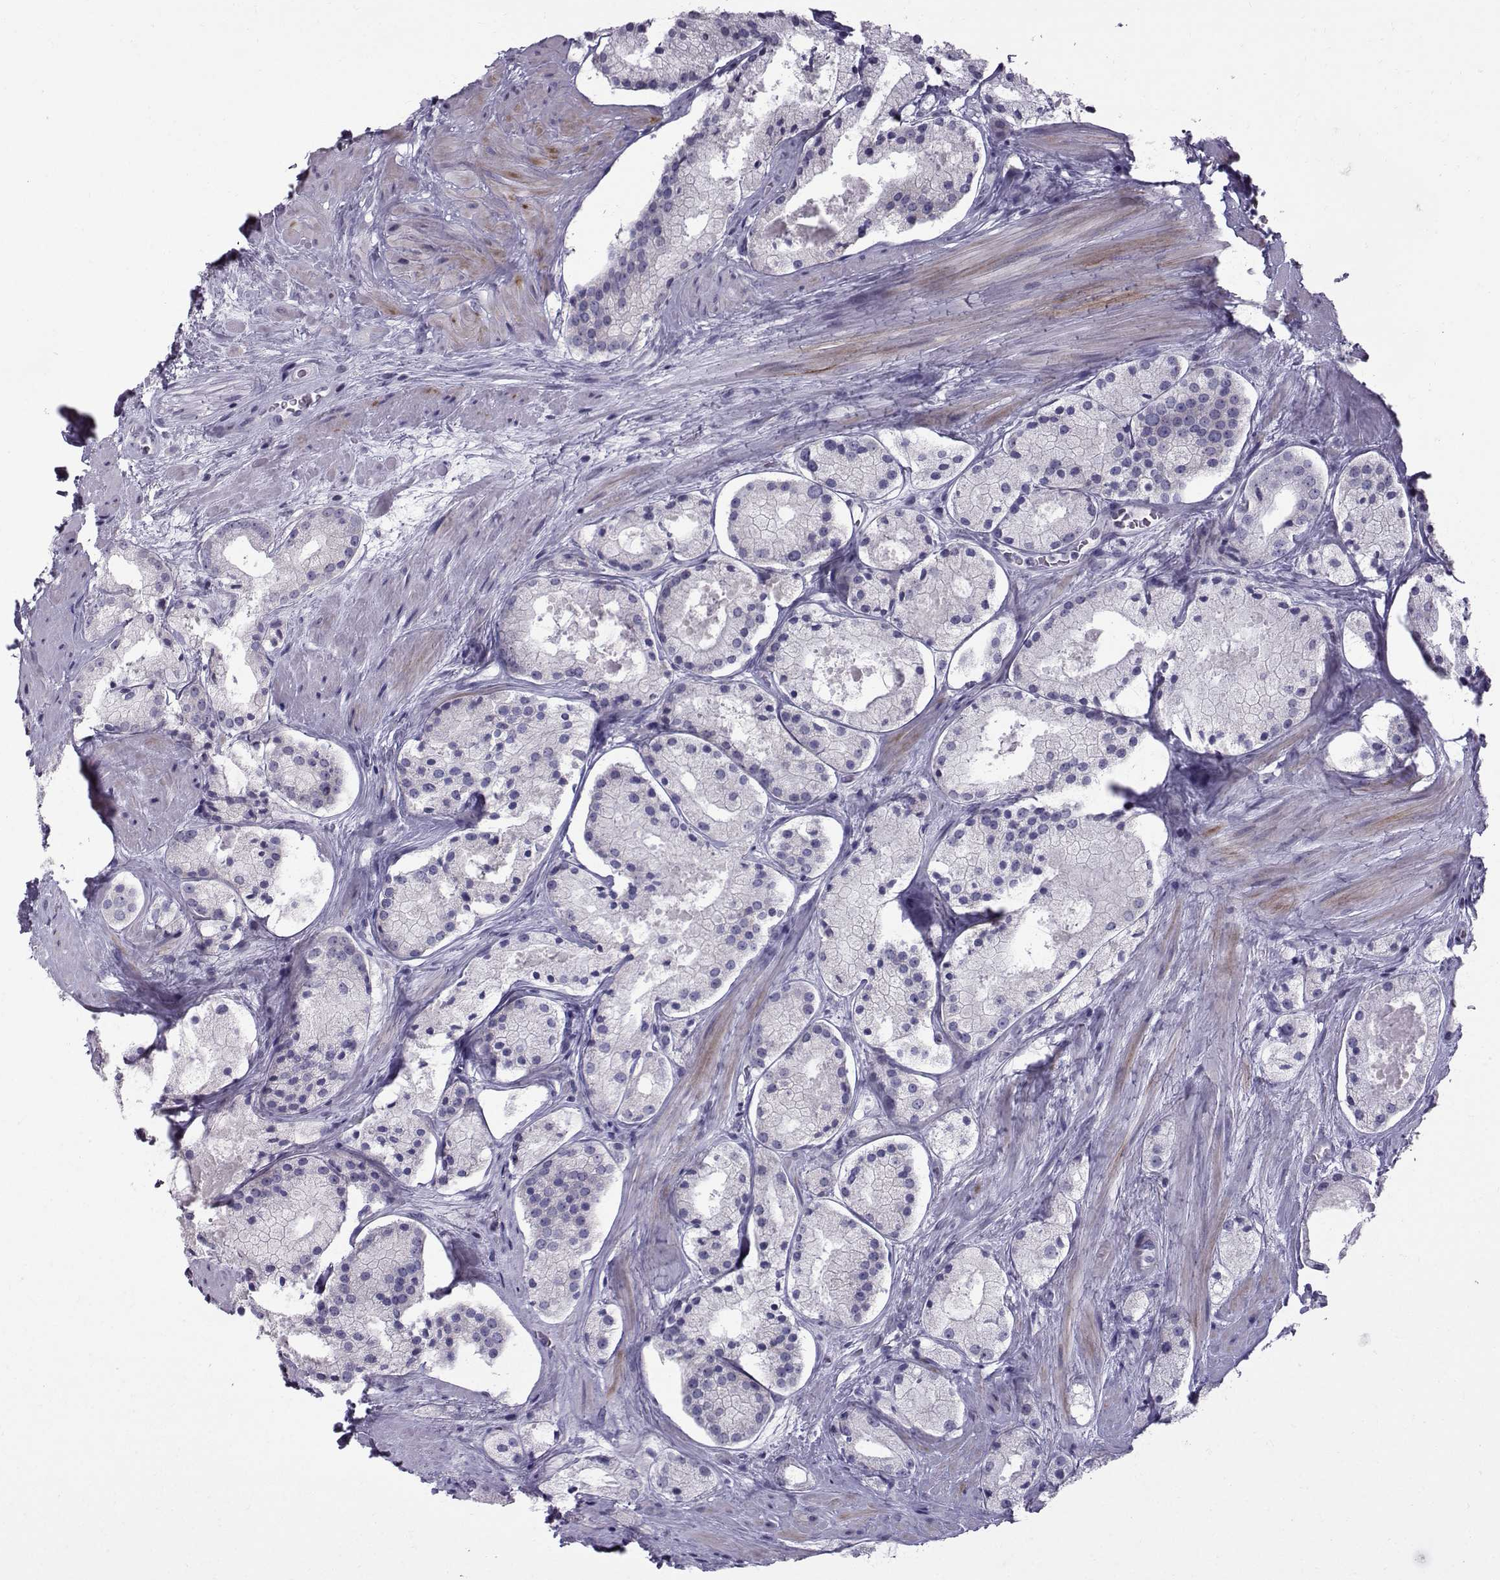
{"staining": {"intensity": "negative", "quantity": "none", "location": "none"}, "tissue": "prostate cancer", "cell_type": "Tumor cells", "image_type": "cancer", "snomed": [{"axis": "morphology", "description": "Adenocarcinoma, NOS"}, {"axis": "morphology", "description": "Adenocarcinoma, High grade"}, {"axis": "topography", "description": "Prostate"}], "caption": "A histopathology image of human prostate cancer (adenocarcinoma (high-grade)) is negative for staining in tumor cells.", "gene": "DMRT3", "patient": {"sex": "male", "age": 64}}